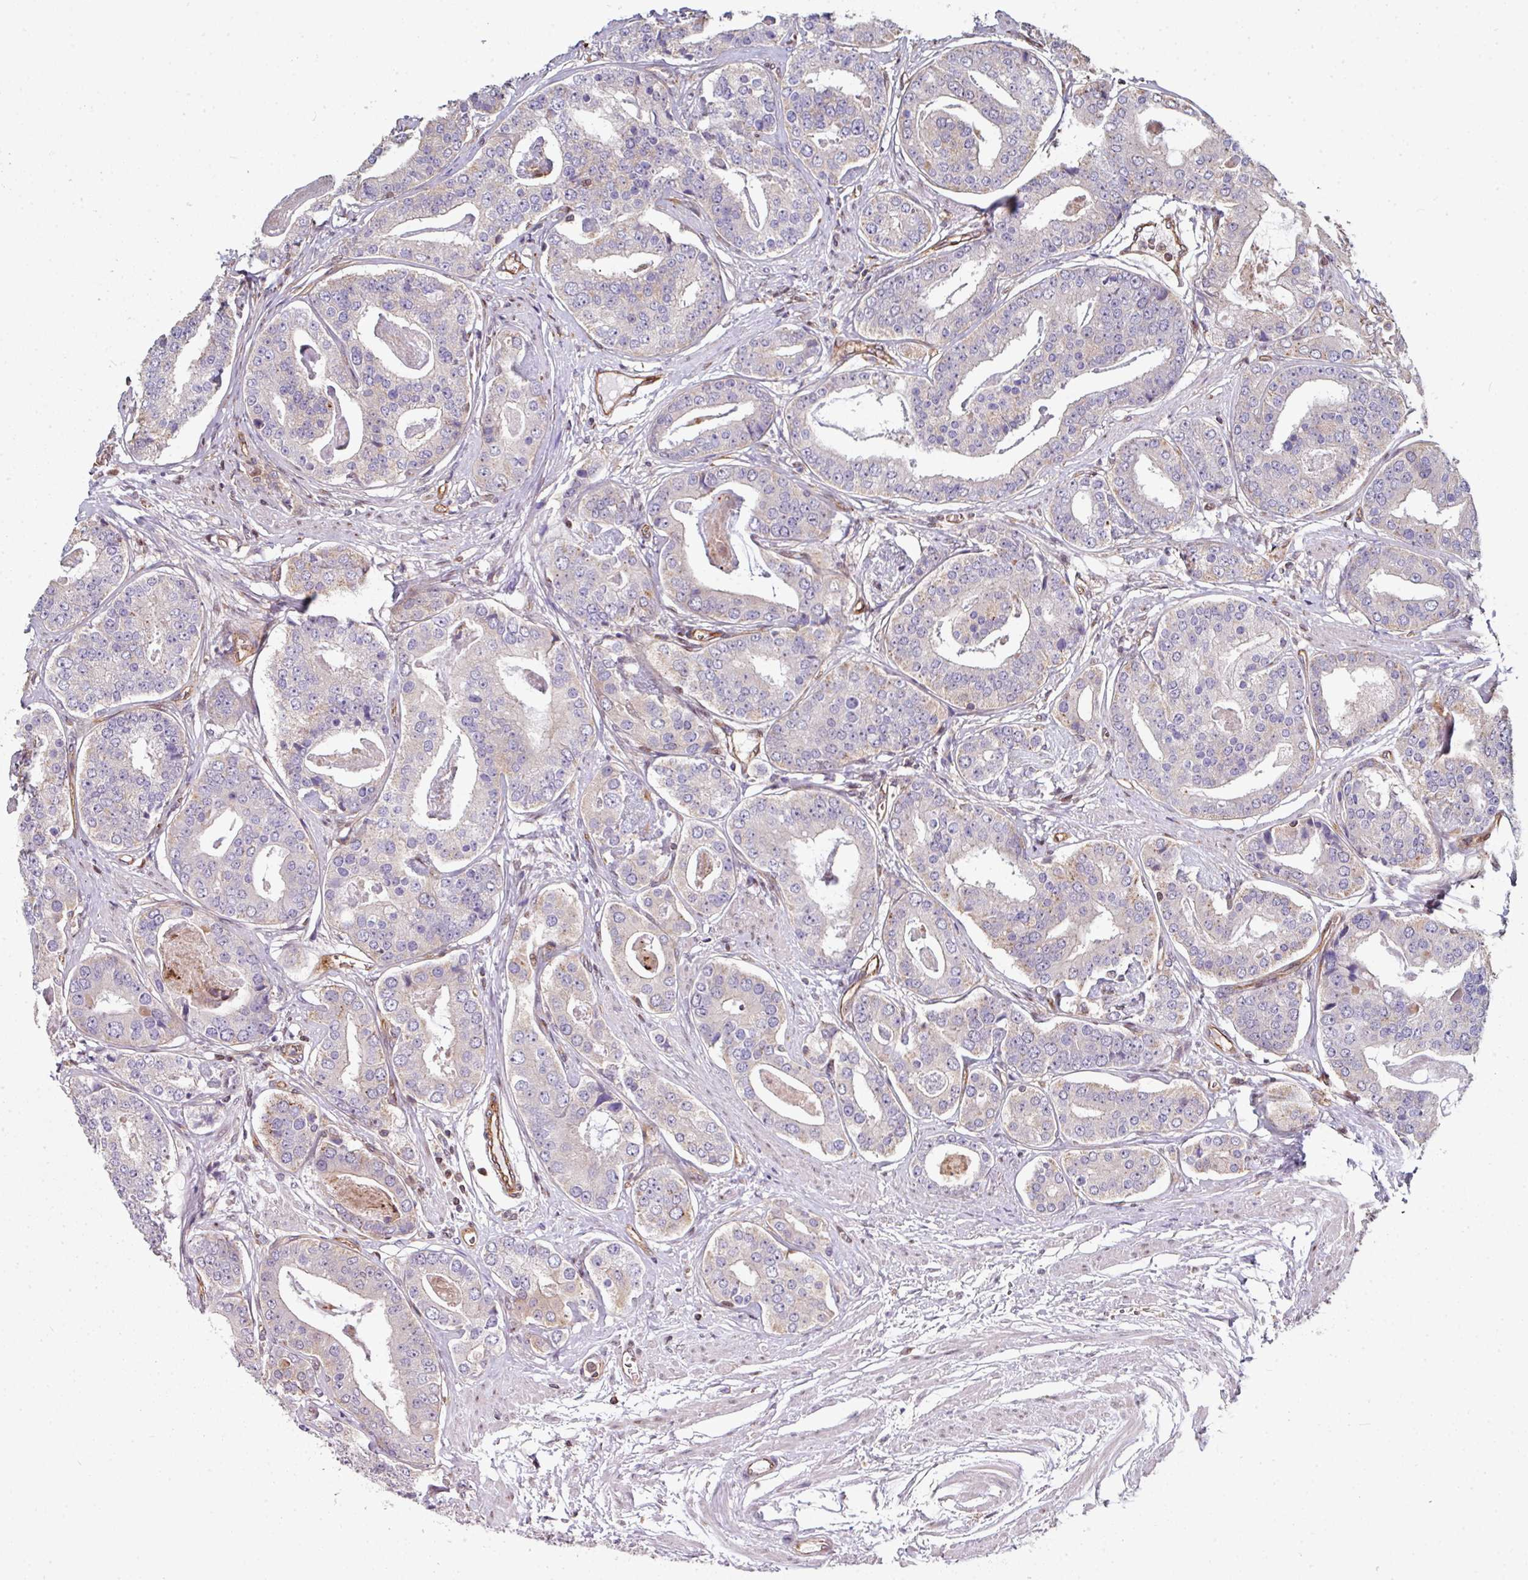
{"staining": {"intensity": "negative", "quantity": "none", "location": "none"}, "tissue": "prostate cancer", "cell_type": "Tumor cells", "image_type": "cancer", "snomed": [{"axis": "morphology", "description": "Adenocarcinoma, High grade"}, {"axis": "topography", "description": "Prostate"}], "caption": "A micrograph of human prostate cancer is negative for staining in tumor cells. Nuclei are stained in blue.", "gene": "ANO9", "patient": {"sex": "male", "age": 71}}